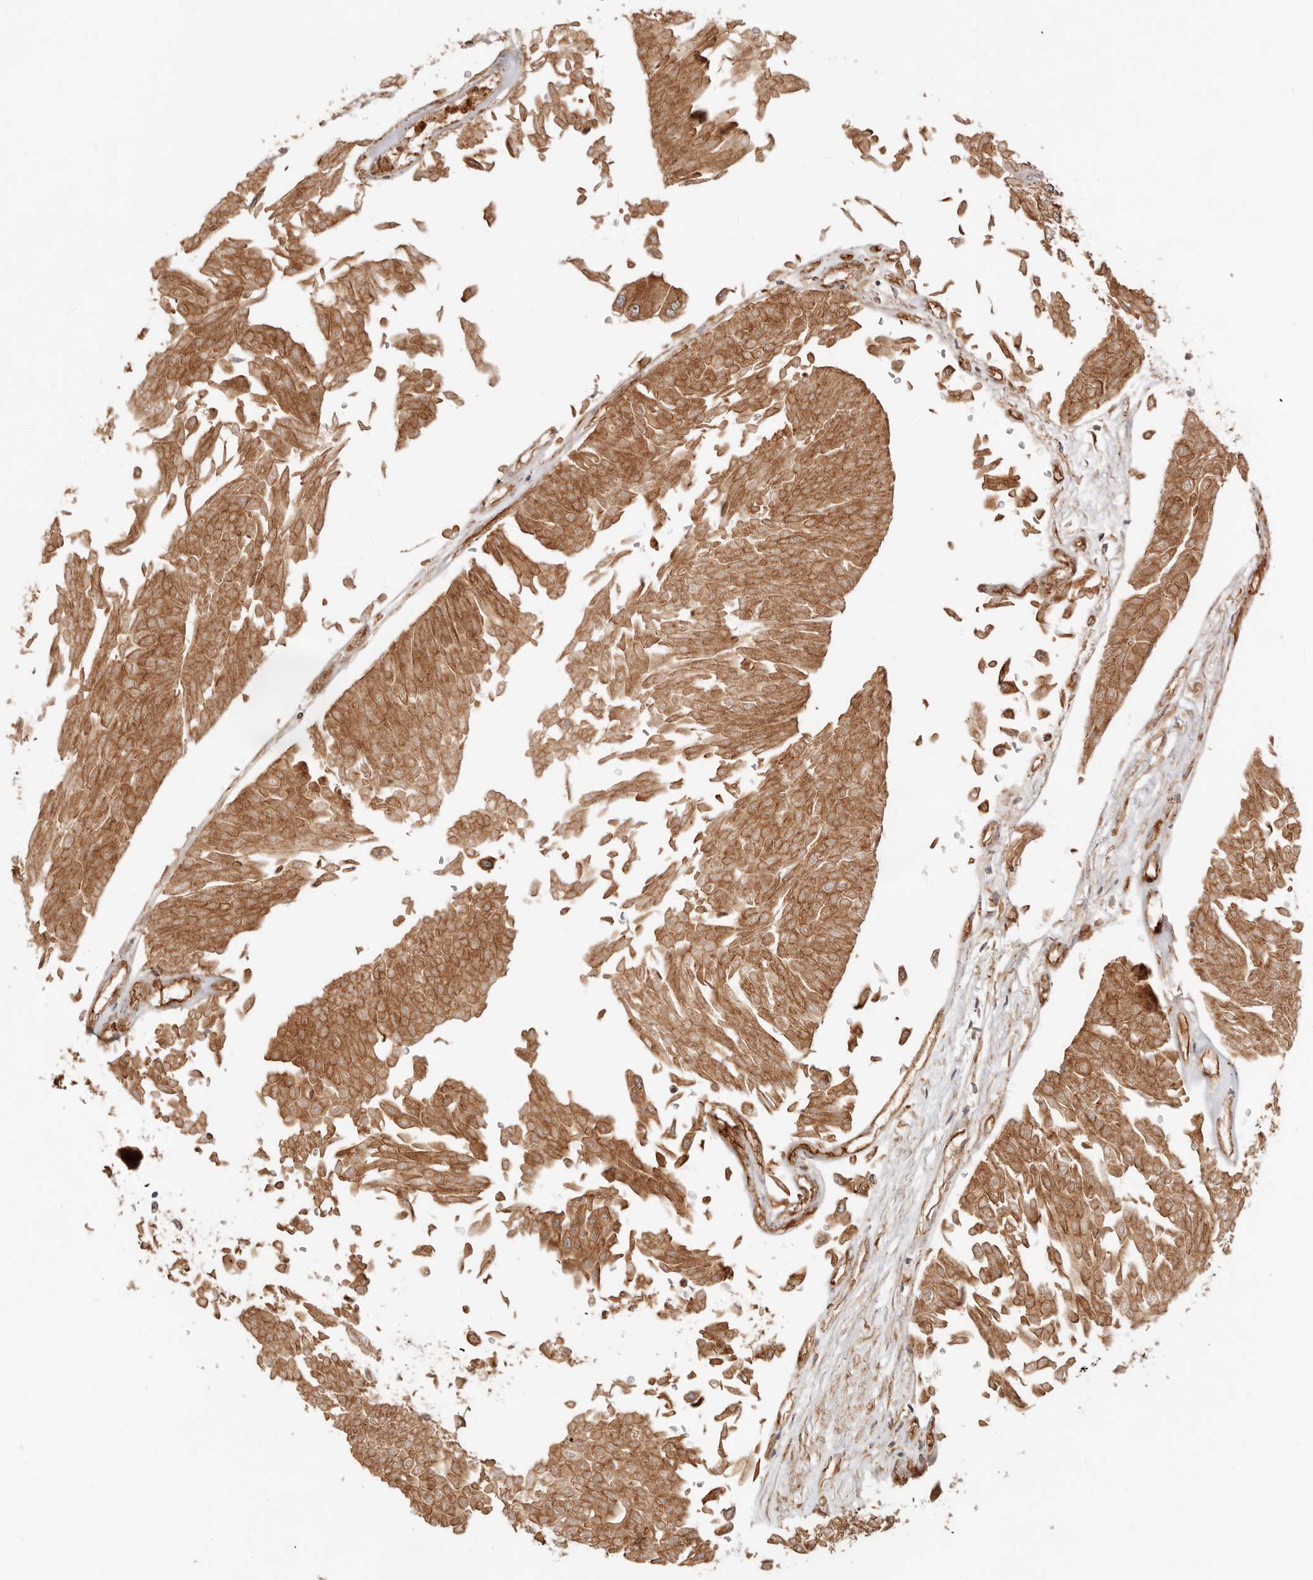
{"staining": {"intensity": "strong", "quantity": ">75%", "location": "cytoplasmic/membranous,nuclear"}, "tissue": "urothelial cancer", "cell_type": "Tumor cells", "image_type": "cancer", "snomed": [{"axis": "morphology", "description": "Urothelial carcinoma, Low grade"}, {"axis": "topography", "description": "Urinary bladder"}], "caption": "Urothelial cancer was stained to show a protein in brown. There is high levels of strong cytoplasmic/membranous and nuclear staining in about >75% of tumor cells.", "gene": "HEXD", "patient": {"sex": "male", "age": 67}}